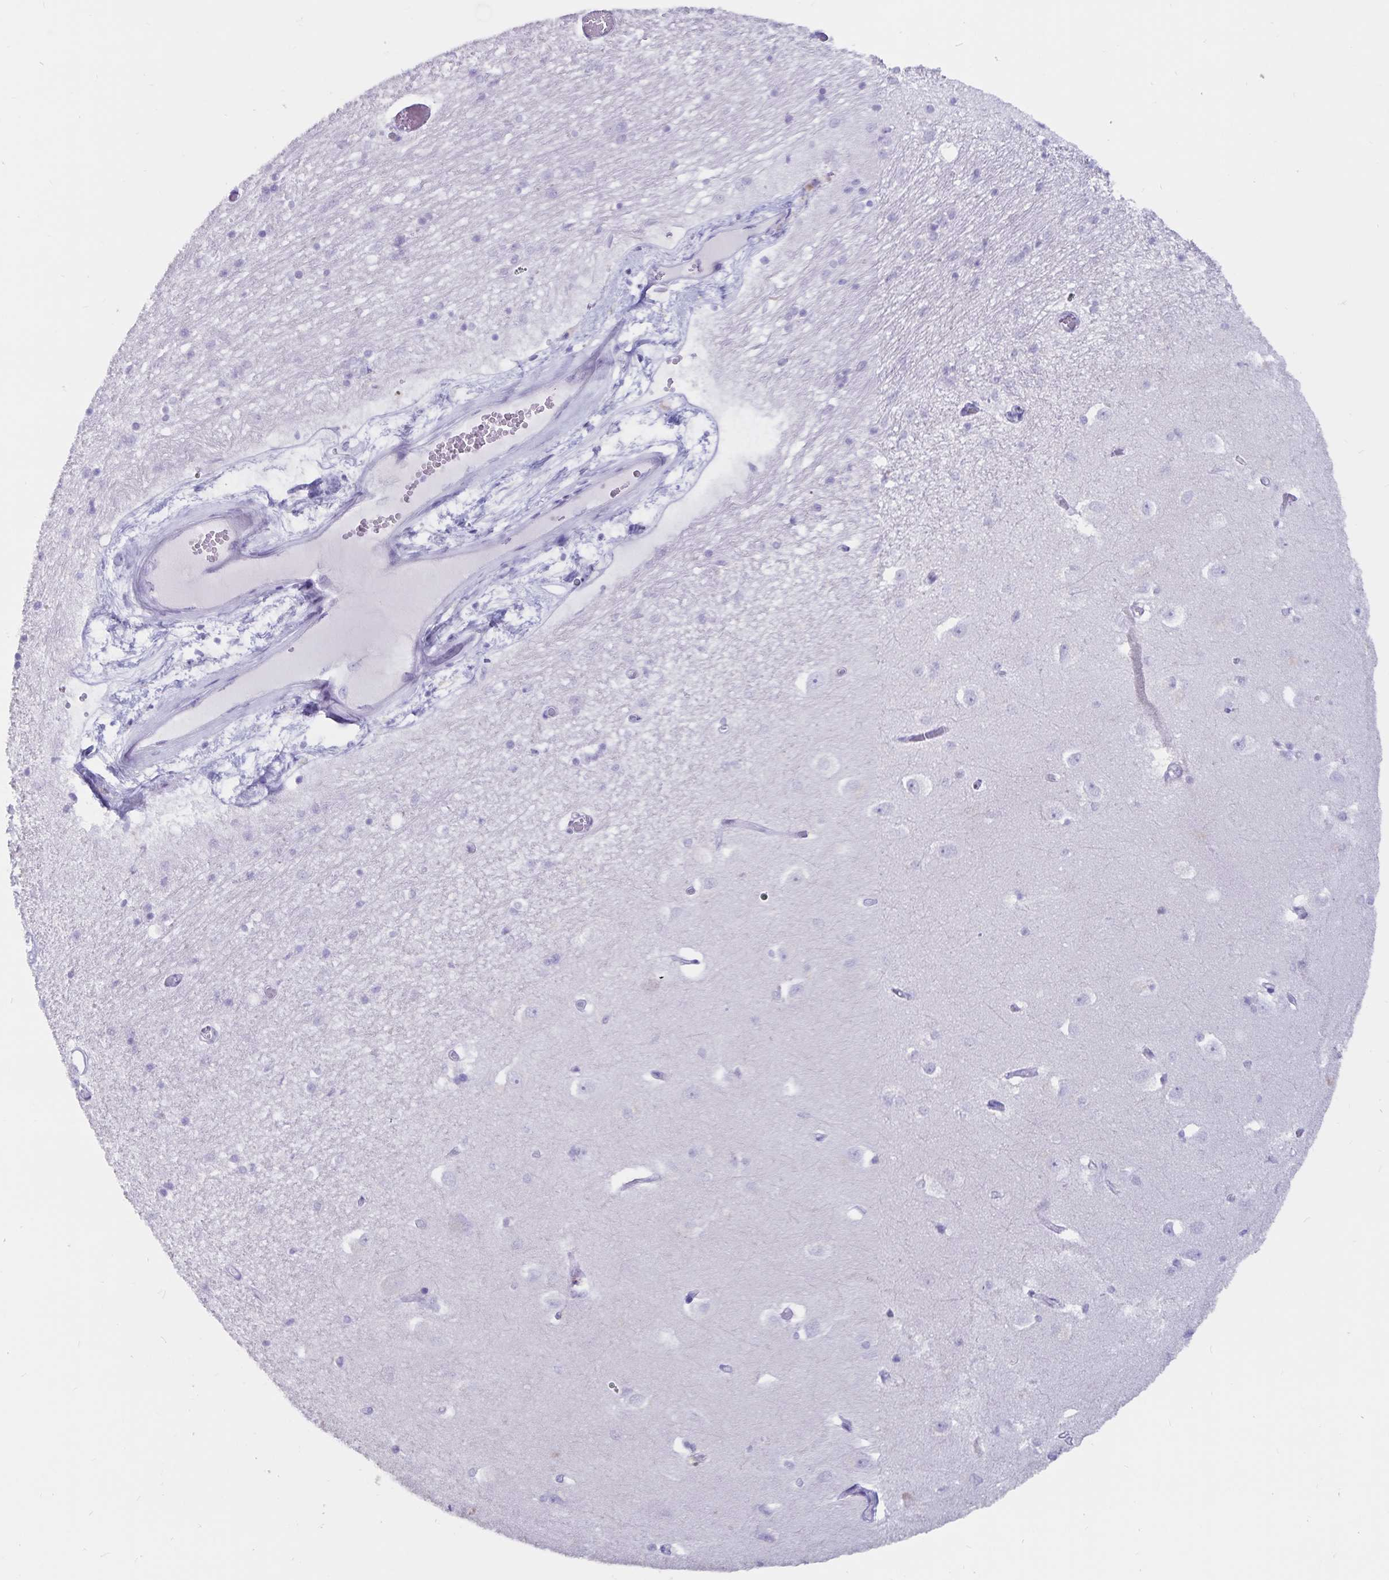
{"staining": {"intensity": "negative", "quantity": "none", "location": "none"}, "tissue": "caudate", "cell_type": "Glial cells", "image_type": "normal", "snomed": [{"axis": "morphology", "description": "Normal tissue, NOS"}, {"axis": "topography", "description": "Lateral ventricle wall"}, {"axis": "topography", "description": "Hippocampus"}], "caption": "A high-resolution histopathology image shows IHC staining of normal caudate, which demonstrates no significant expression in glial cells.", "gene": "GPR137", "patient": {"sex": "female", "age": 63}}